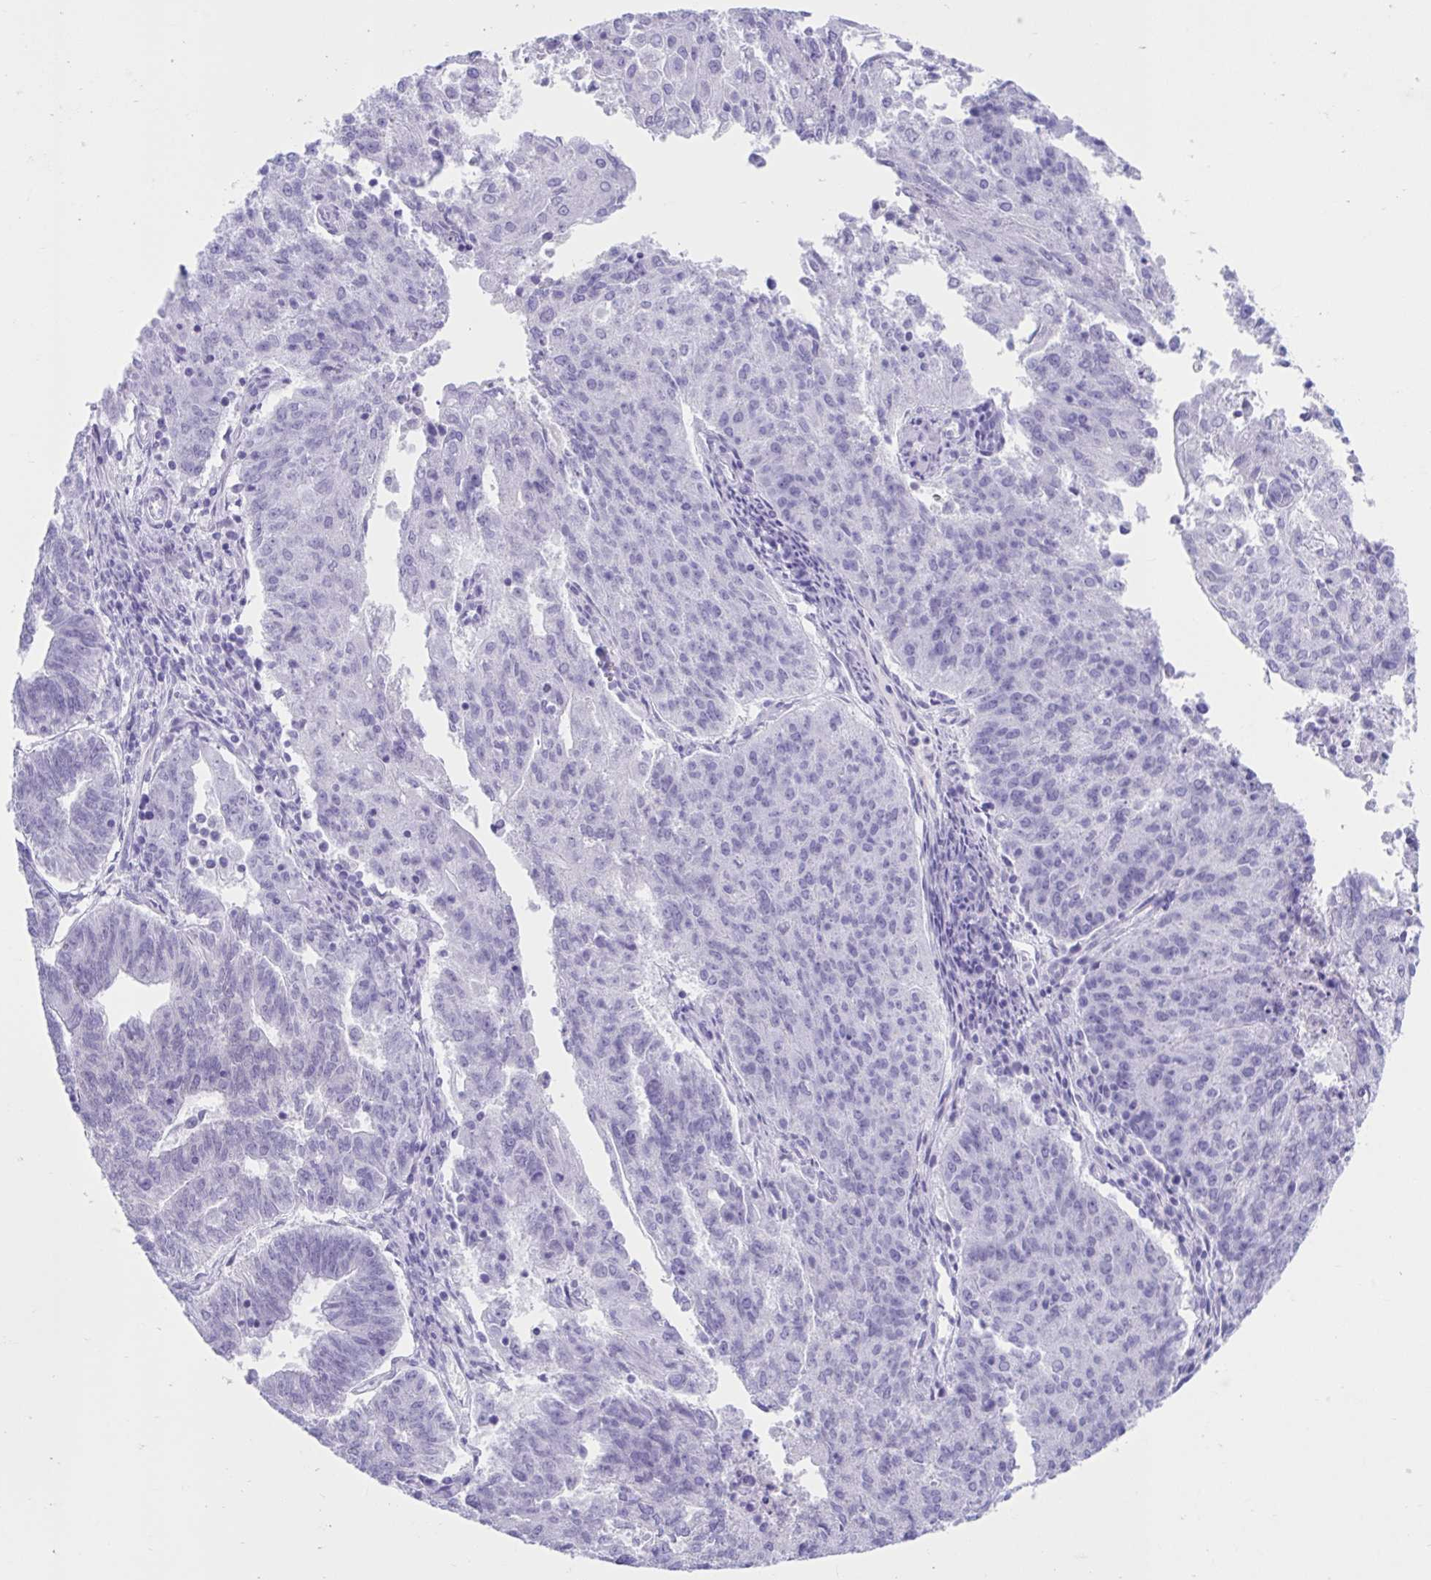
{"staining": {"intensity": "negative", "quantity": "none", "location": "none"}, "tissue": "endometrial cancer", "cell_type": "Tumor cells", "image_type": "cancer", "snomed": [{"axis": "morphology", "description": "Adenocarcinoma, NOS"}, {"axis": "topography", "description": "Endometrium"}], "caption": "Immunohistochemistry histopathology image of neoplastic tissue: endometrial adenocarcinoma stained with DAB demonstrates no significant protein expression in tumor cells.", "gene": "TMEM35A", "patient": {"sex": "female", "age": 82}}